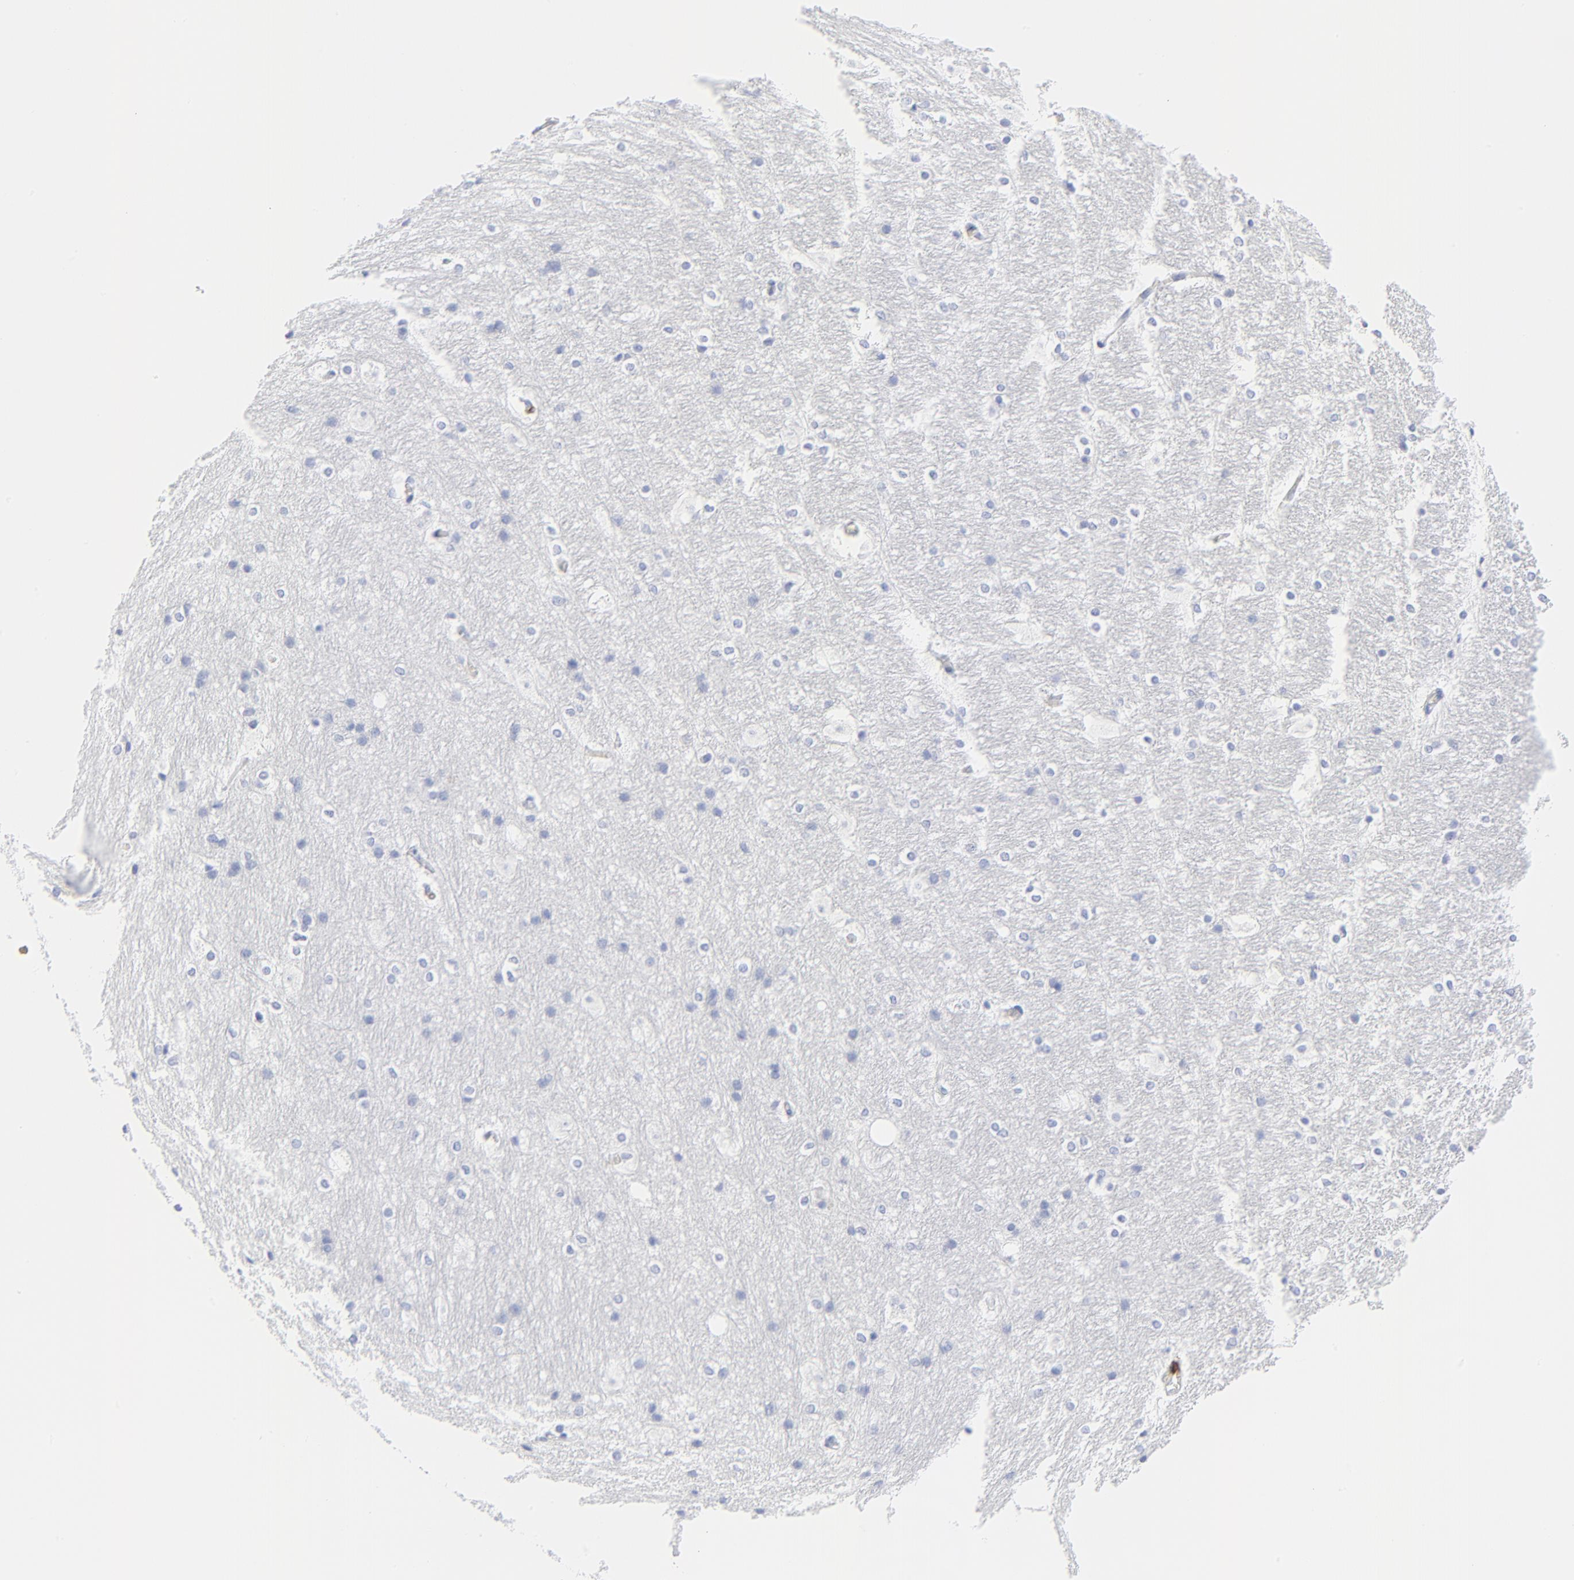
{"staining": {"intensity": "negative", "quantity": "none", "location": "none"}, "tissue": "hippocampus", "cell_type": "Glial cells", "image_type": "normal", "snomed": [{"axis": "morphology", "description": "Normal tissue, NOS"}, {"axis": "topography", "description": "Hippocampus"}], "caption": "The histopathology image demonstrates no staining of glial cells in unremarkable hippocampus.", "gene": "LCK", "patient": {"sex": "female", "age": 19}}